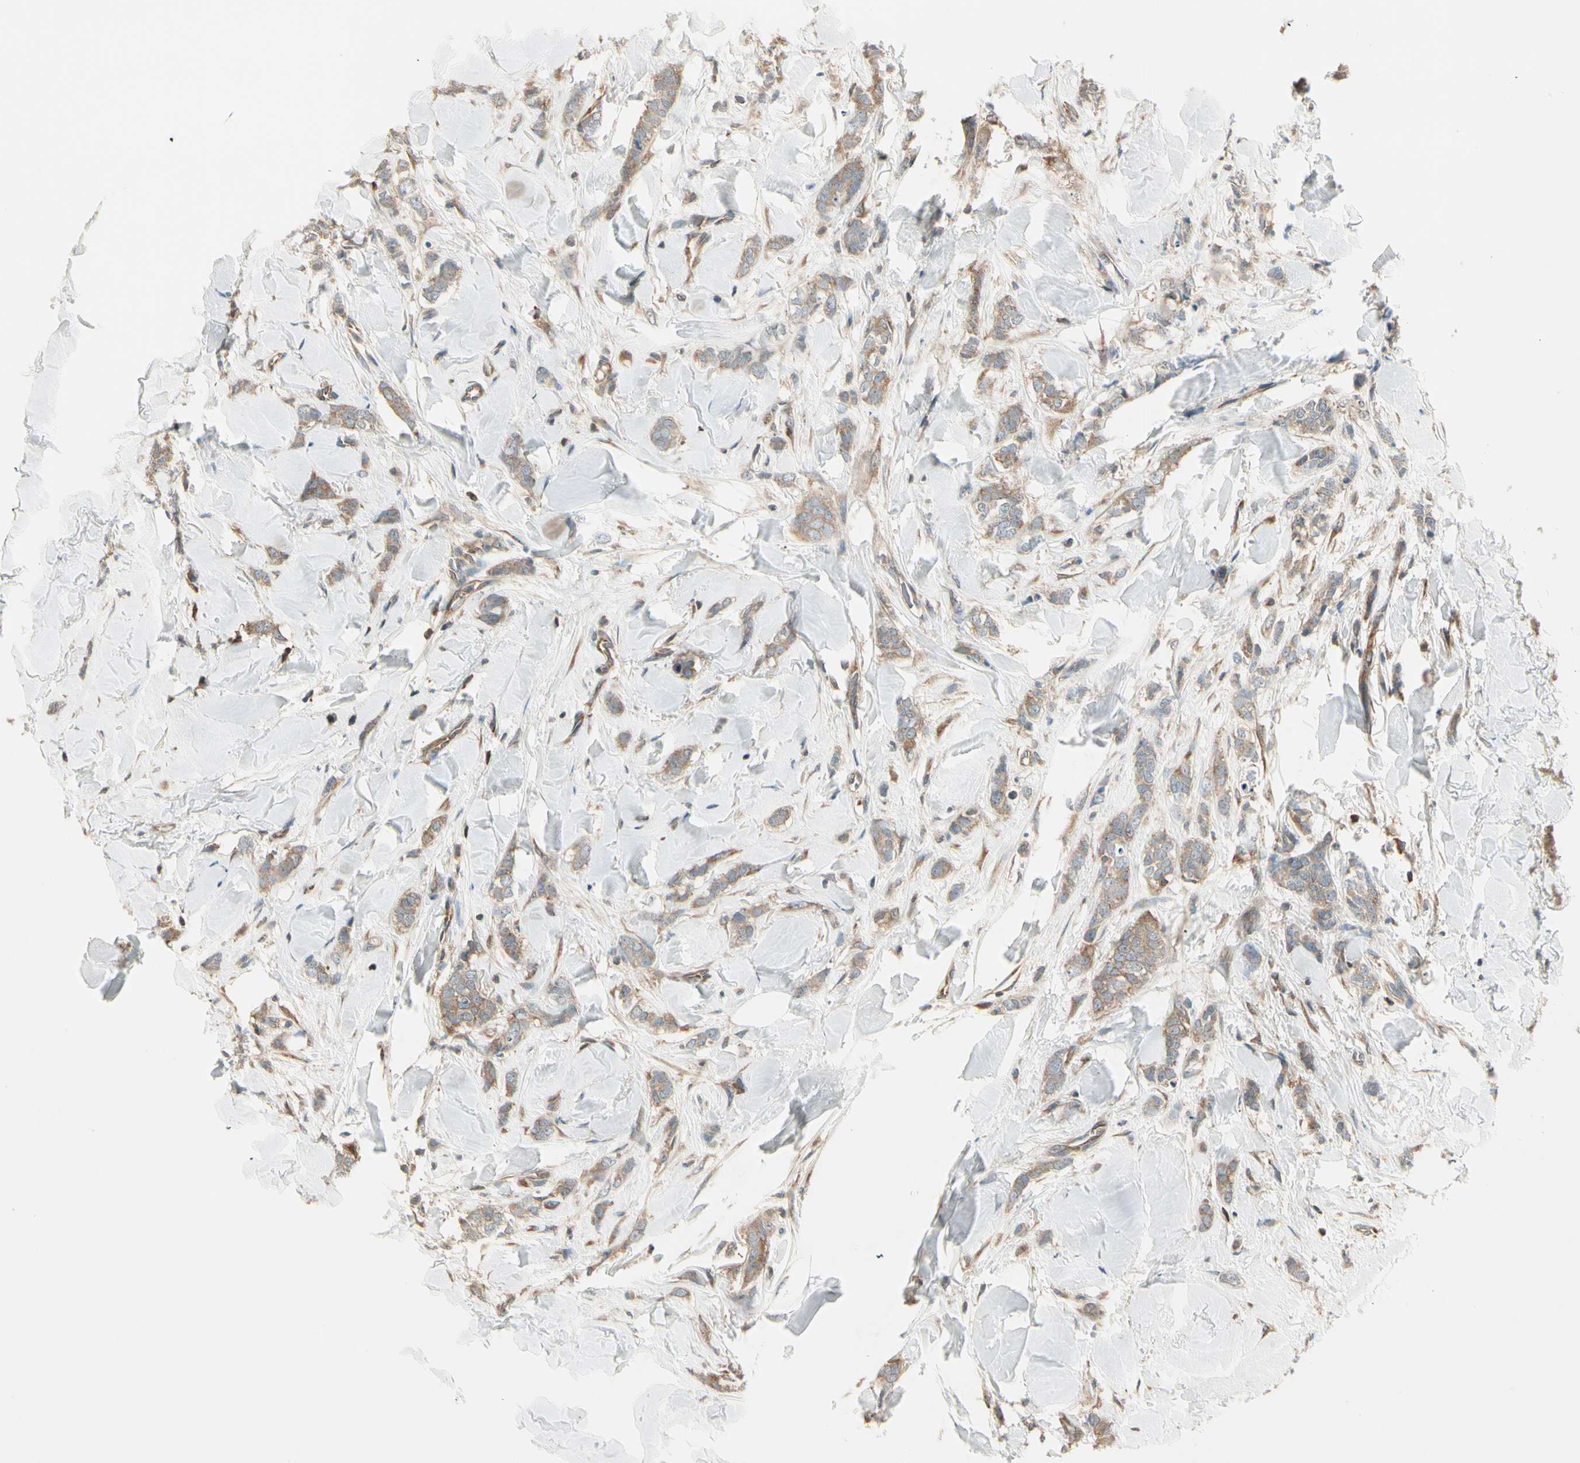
{"staining": {"intensity": "moderate", "quantity": ">75%", "location": "cytoplasmic/membranous"}, "tissue": "breast cancer", "cell_type": "Tumor cells", "image_type": "cancer", "snomed": [{"axis": "morphology", "description": "Lobular carcinoma"}, {"axis": "topography", "description": "Skin"}, {"axis": "topography", "description": "Breast"}], "caption": "IHC (DAB) staining of human breast cancer (lobular carcinoma) shows moderate cytoplasmic/membranous protein expression in about >75% of tumor cells.", "gene": "OXSR1", "patient": {"sex": "female", "age": 46}}